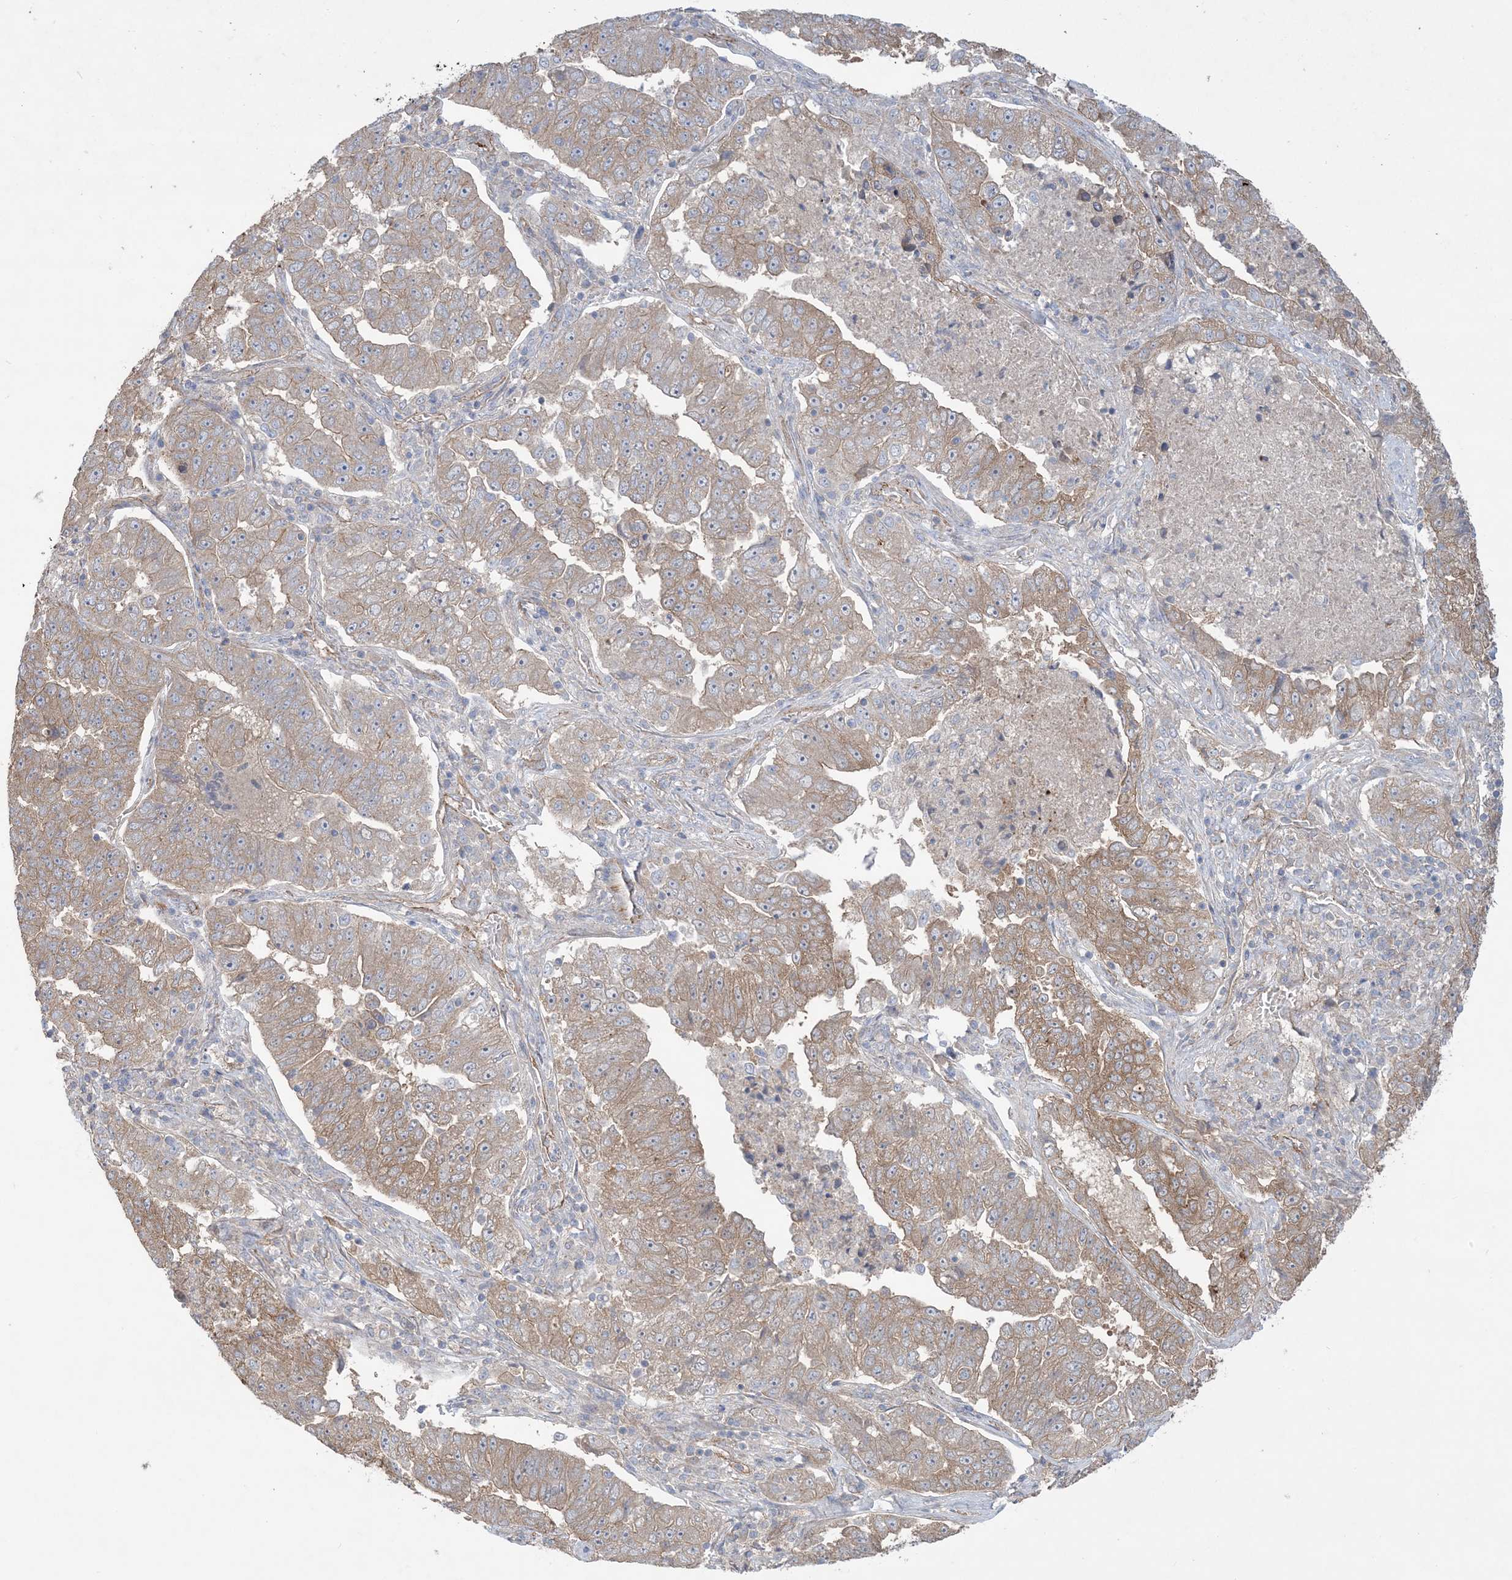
{"staining": {"intensity": "moderate", "quantity": "25%-75%", "location": "cytoplasmic/membranous"}, "tissue": "lung cancer", "cell_type": "Tumor cells", "image_type": "cancer", "snomed": [{"axis": "morphology", "description": "Adenocarcinoma, NOS"}, {"axis": "topography", "description": "Lung"}], "caption": "Immunohistochemistry (DAB) staining of lung adenocarcinoma demonstrates moderate cytoplasmic/membranous protein staining in approximately 25%-75% of tumor cells. (DAB IHC, brown staining for protein, blue staining for nuclei).", "gene": "CCNY", "patient": {"sex": "female", "age": 51}}